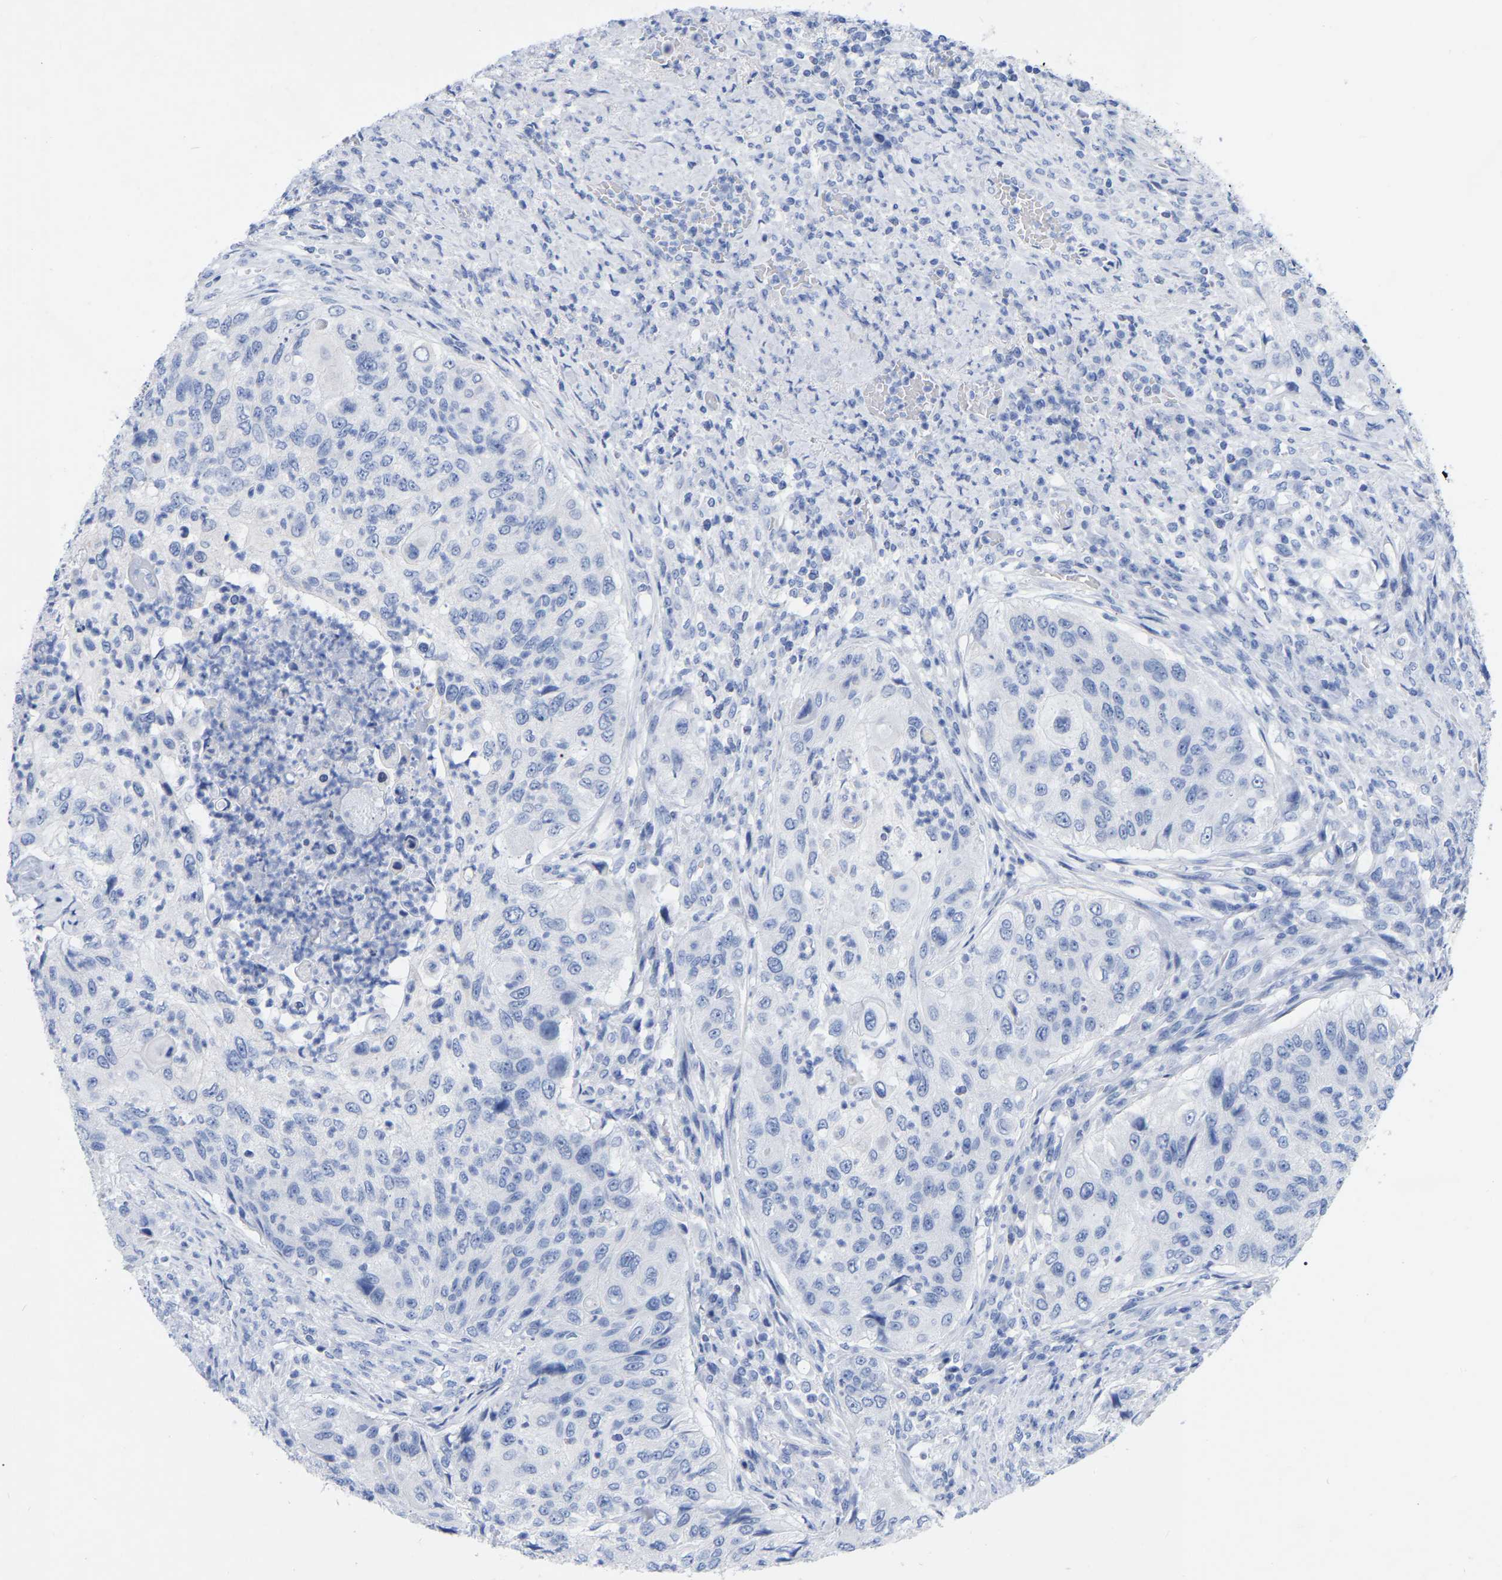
{"staining": {"intensity": "negative", "quantity": "none", "location": "none"}, "tissue": "urothelial cancer", "cell_type": "Tumor cells", "image_type": "cancer", "snomed": [{"axis": "morphology", "description": "Urothelial carcinoma, High grade"}, {"axis": "topography", "description": "Urinary bladder"}], "caption": "This is an IHC image of high-grade urothelial carcinoma. There is no expression in tumor cells.", "gene": "ZNF629", "patient": {"sex": "female", "age": 60}}